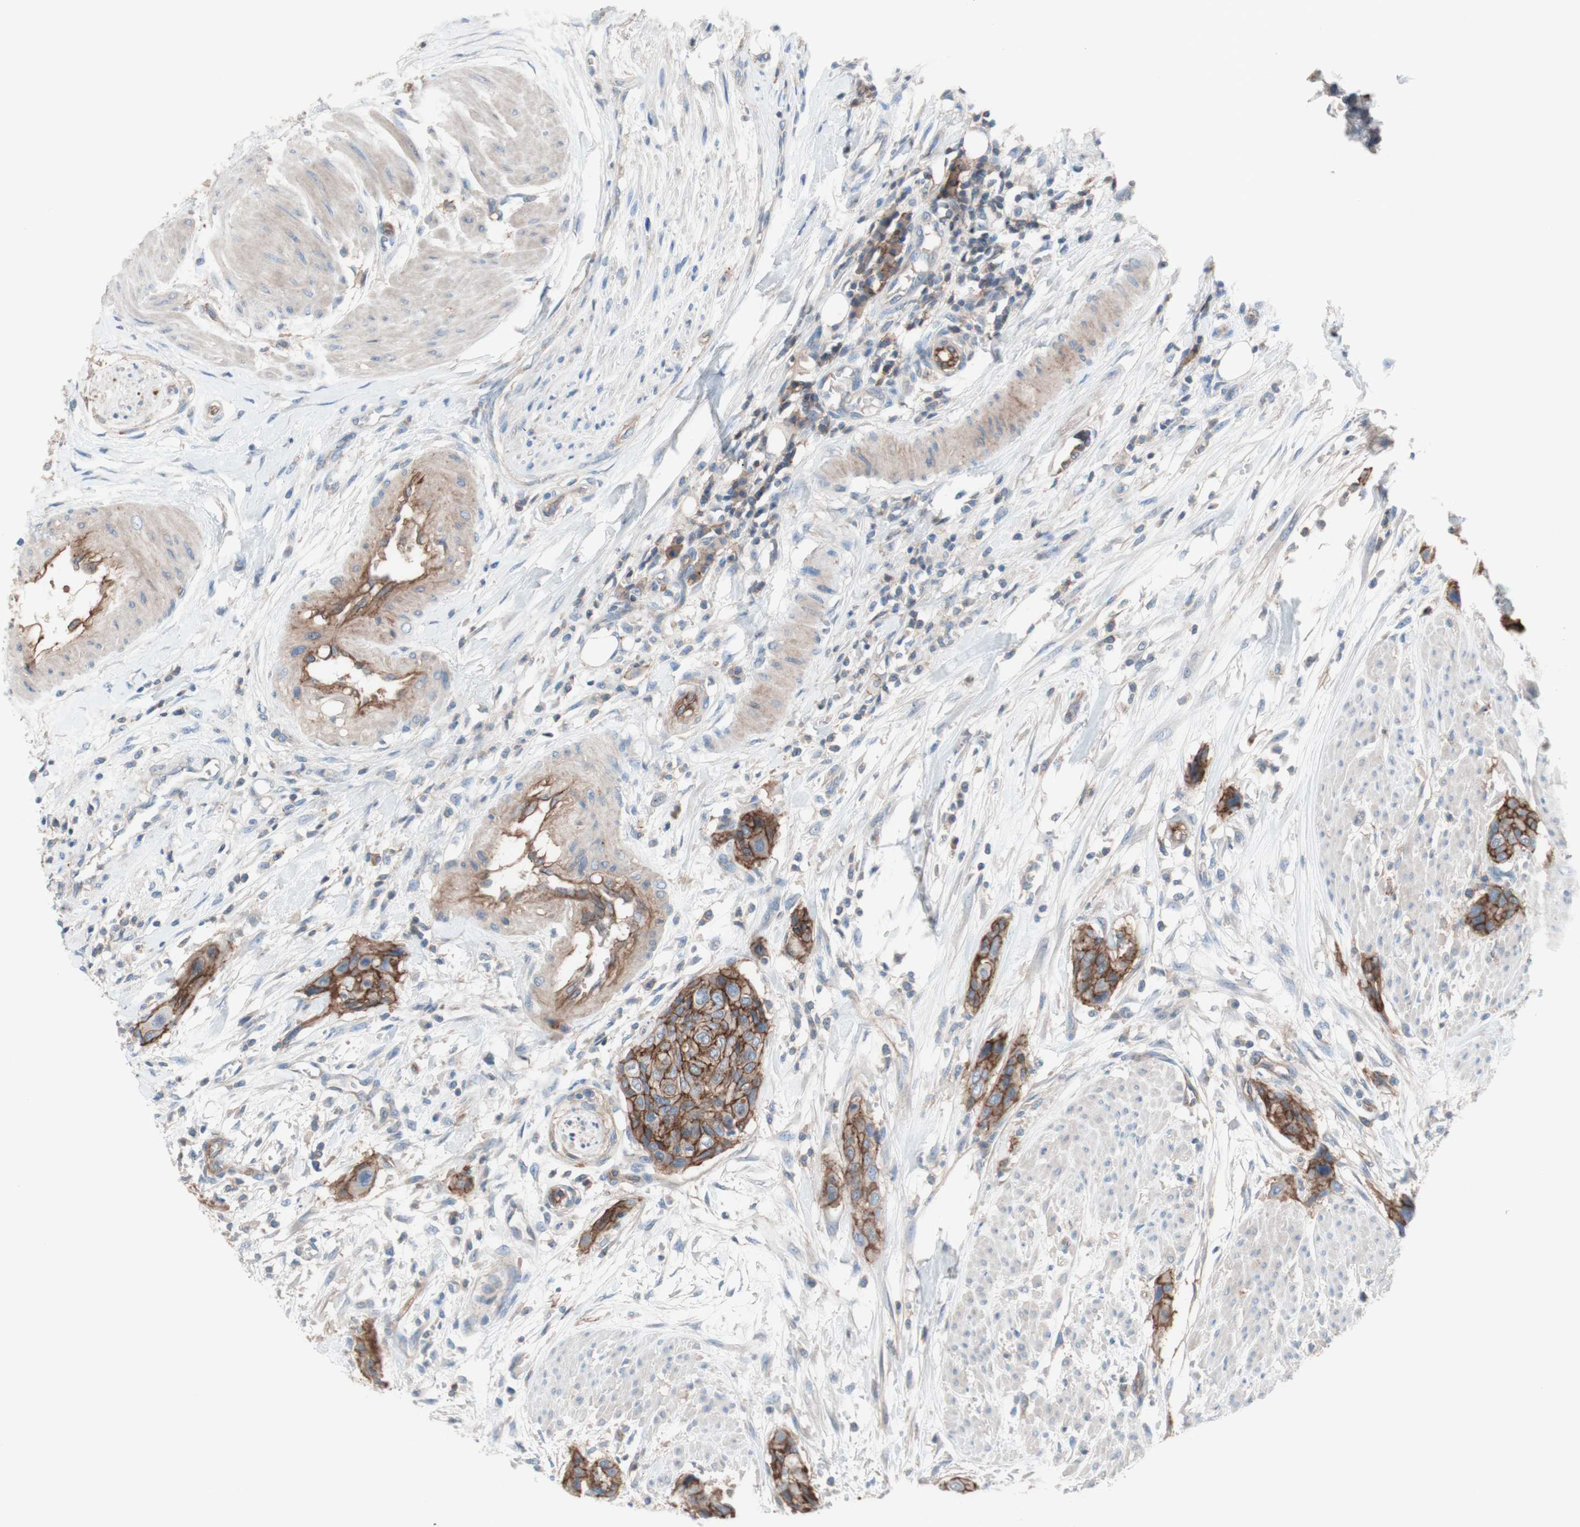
{"staining": {"intensity": "moderate", "quantity": "25%-75%", "location": "cytoplasmic/membranous"}, "tissue": "urothelial cancer", "cell_type": "Tumor cells", "image_type": "cancer", "snomed": [{"axis": "morphology", "description": "Urothelial carcinoma, High grade"}, {"axis": "topography", "description": "Urinary bladder"}], "caption": "Immunohistochemistry (IHC) photomicrograph of human high-grade urothelial carcinoma stained for a protein (brown), which demonstrates medium levels of moderate cytoplasmic/membranous expression in about 25%-75% of tumor cells.", "gene": "CD46", "patient": {"sex": "male", "age": 35}}